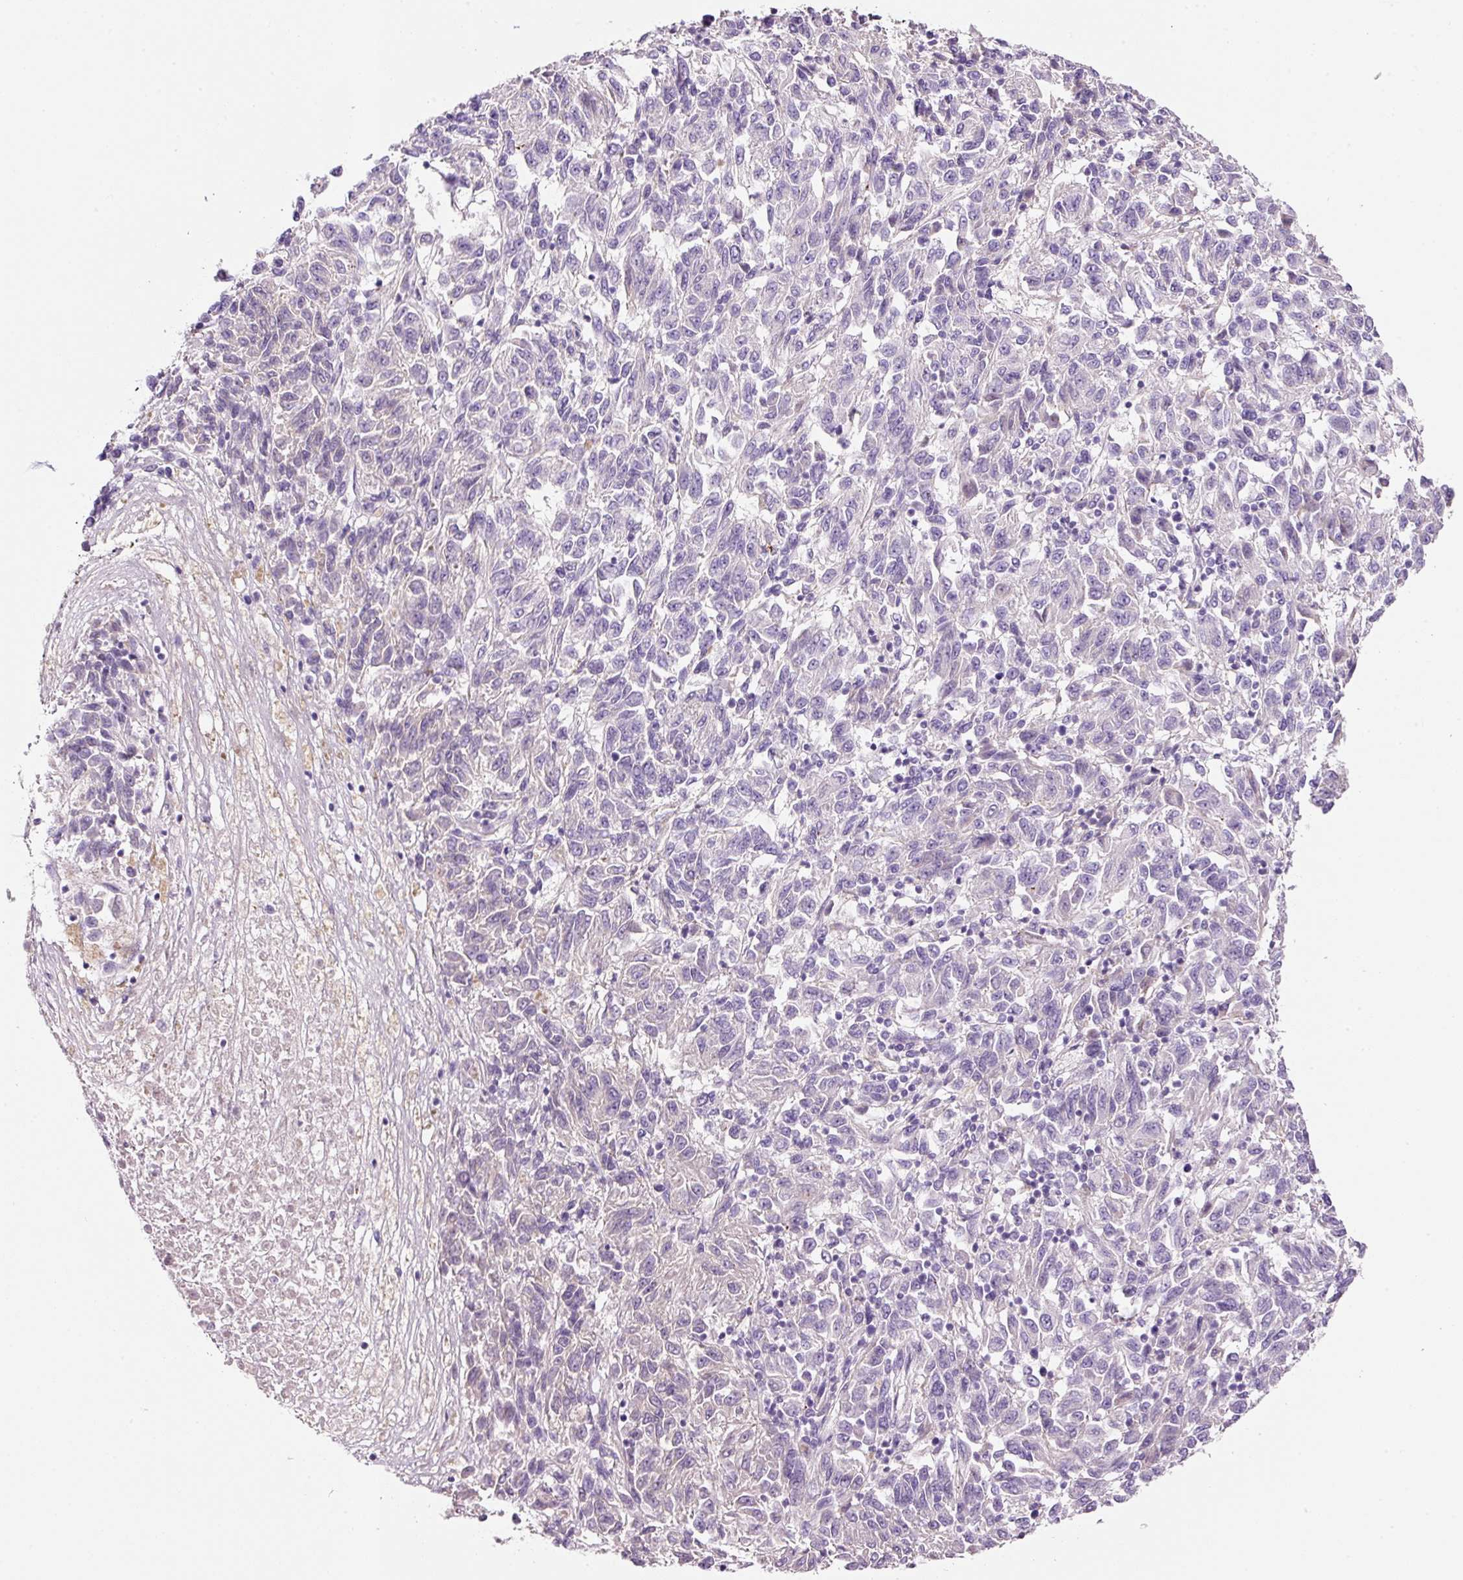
{"staining": {"intensity": "negative", "quantity": "none", "location": "none"}, "tissue": "melanoma", "cell_type": "Tumor cells", "image_type": "cancer", "snomed": [{"axis": "morphology", "description": "Malignant melanoma, Metastatic site"}, {"axis": "topography", "description": "Lung"}], "caption": "High magnification brightfield microscopy of melanoma stained with DAB (brown) and counterstained with hematoxylin (blue): tumor cells show no significant staining.", "gene": "SOS2", "patient": {"sex": "male", "age": 64}}